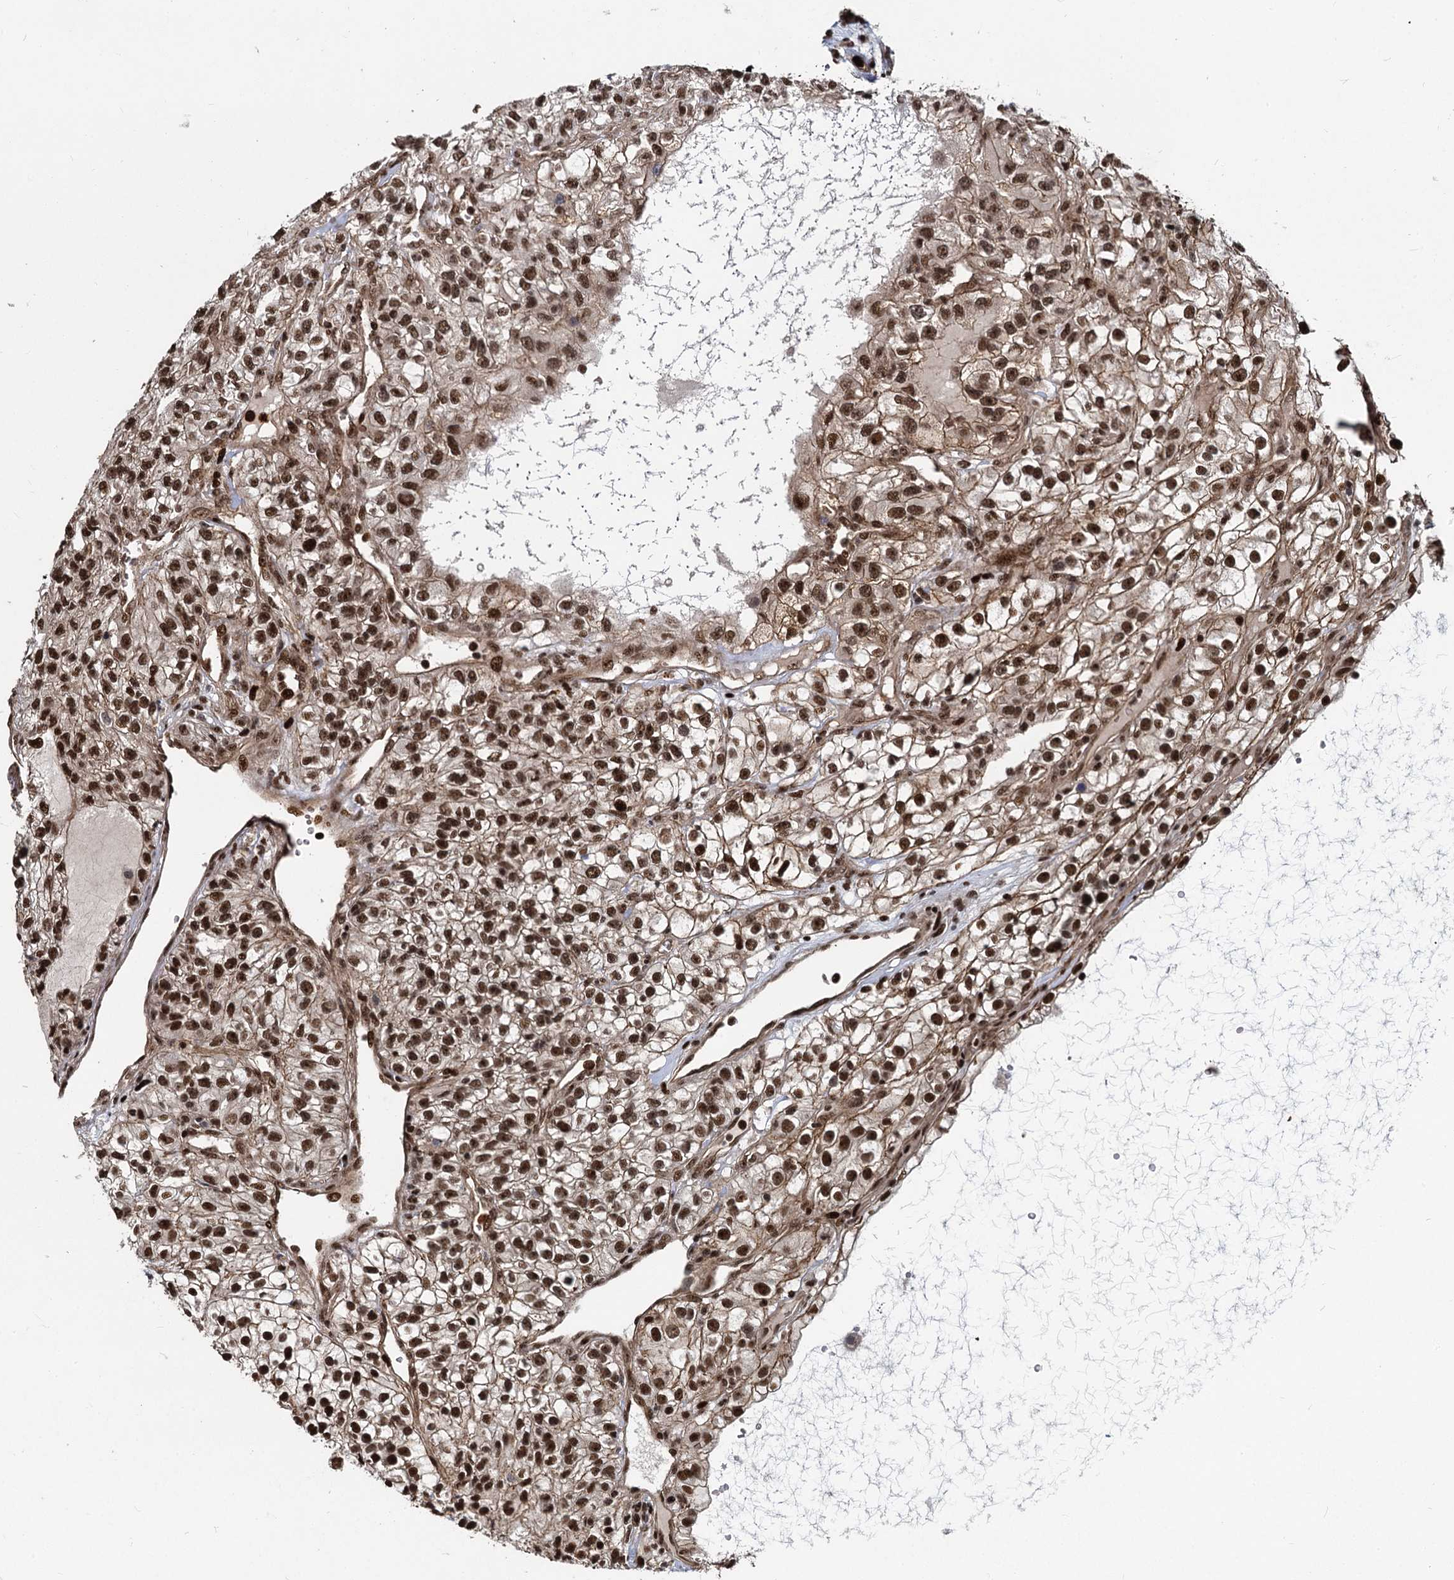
{"staining": {"intensity": "strong", "quantity": ">75%", "location": "nuclear"}, "tissue": "renal cancer", "cell_type": "Tumor cells", "image_type": "cancer", "snomed": [{"axis": "morphology", "description": "Adenocarcinoma, NOS"}, {"axis": "topography", "description": "Kidney"}], "caption": "Immunohistochemical staining of human renal cancer reveals high levels of strong nuclear staining in about >75% of tumor cells.", "gene": "ANKRD49", "patient": {"sex": "female", "age": 57}}